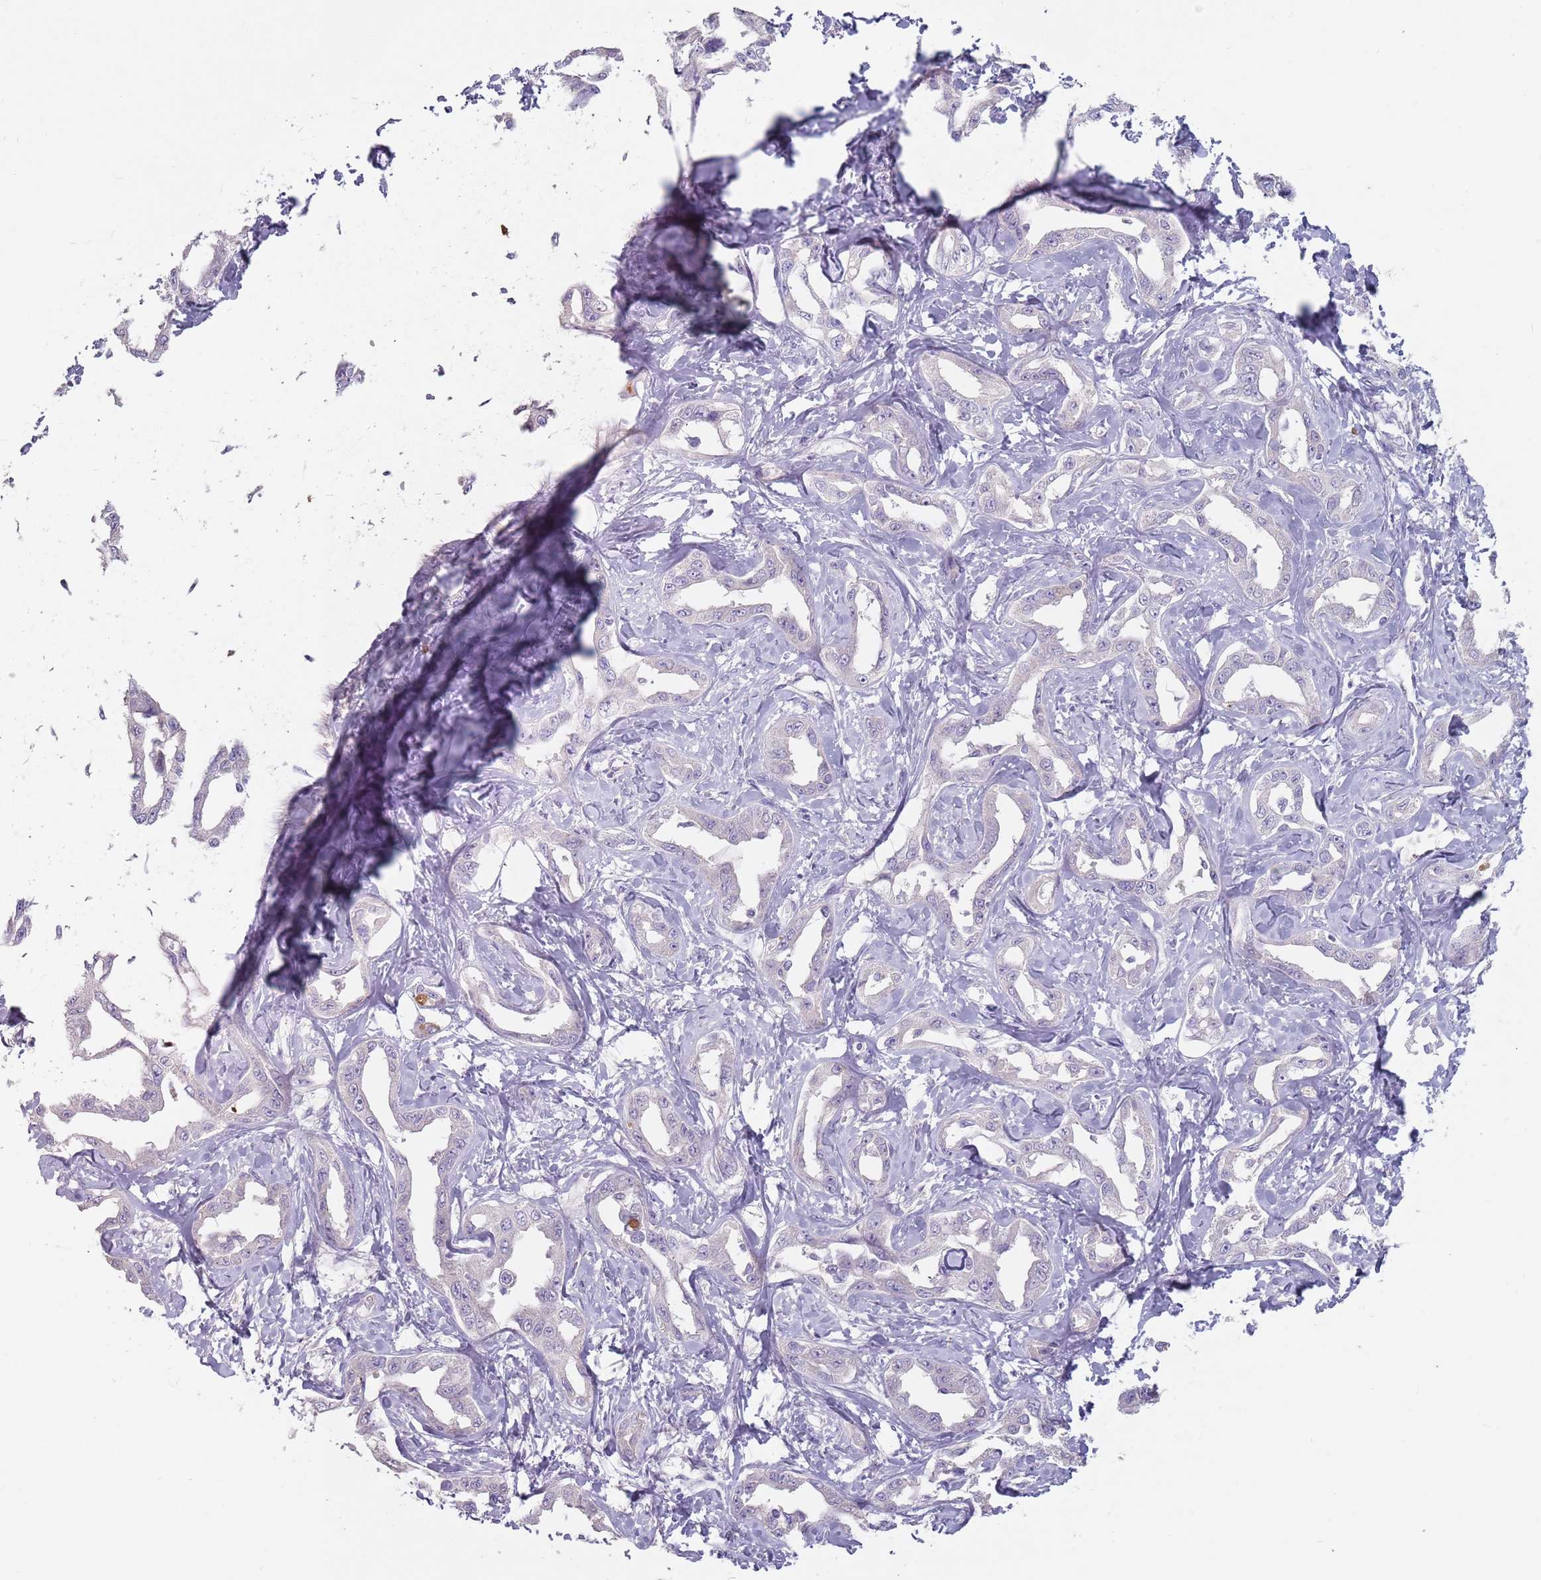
{"staining": {"intensity": "negative", "quantity": "none", "location": "none"}, "tissue": "liver cancer", "cell_type": "Tumor cells", "image_type": "cancer", "snomed": [{"axis": "morphology", "description": "Cholangiocarcinoma"}, {"axis": "topography", "description": "Liver"}], "caption": "The histopathology image shows no staining of tumor cells in liver cancer (cholangiocarcinoma).", "gene": "DXO", "patient": {"sex": "male", "age": 59}}